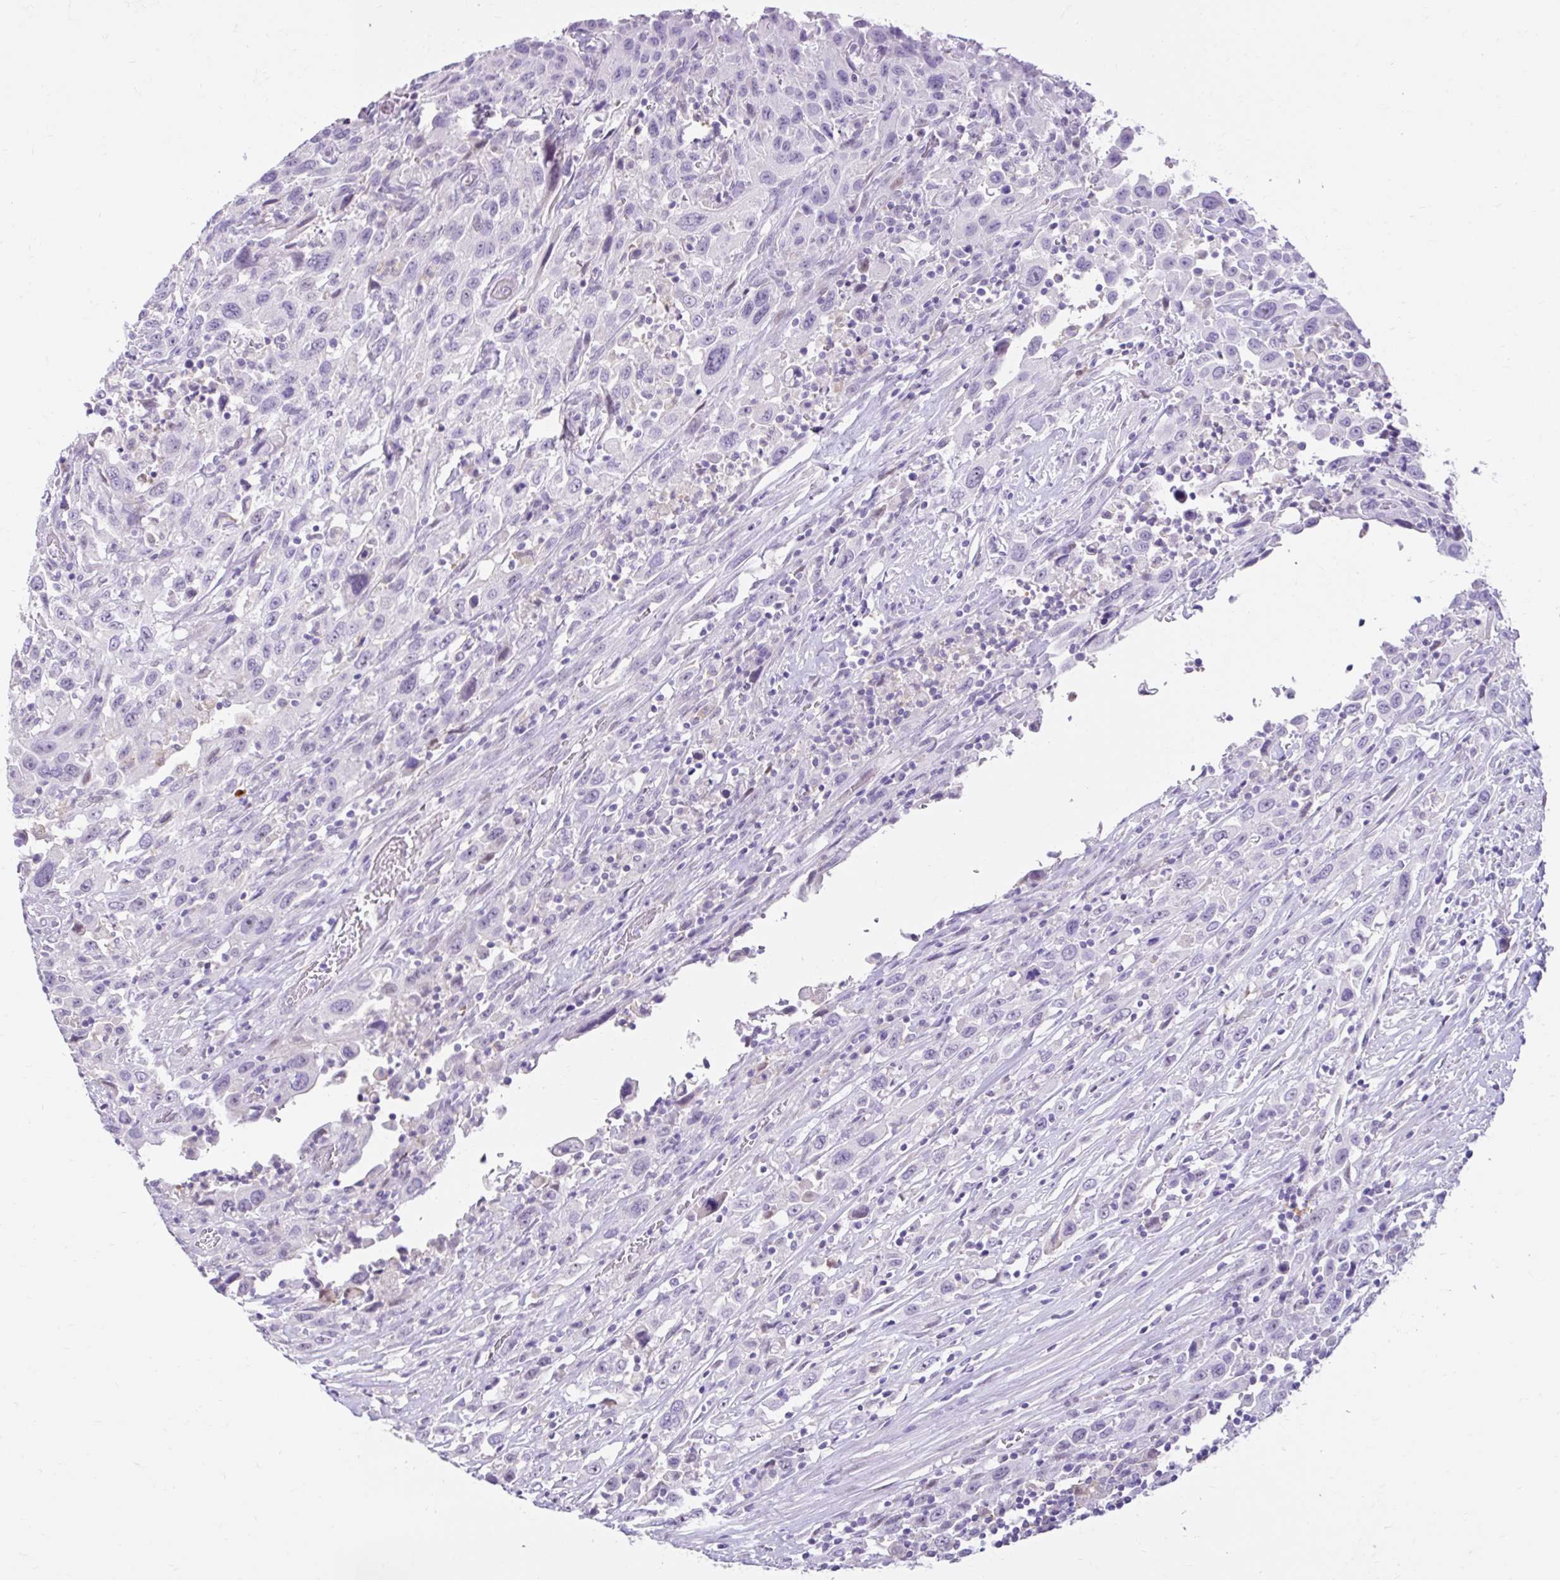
{"staining": {"intensity": "negative", "quantity": "none", "location": "none"}, "tissue": "urothelial cancer", "cell_type": "Tumor cells", "image_type": "cancer", "snomed": [{"axis": "morphology", "description": "Urothelial carcinoma, High grade"}, {"axis": "topography", "description": "Urinary bladder"}], "caption": "Image shows no protein expression in tumor cells of urothelial cancer tissue.", "gene": "NHLH2", "patient": {"sex": "male", "age": 61}}